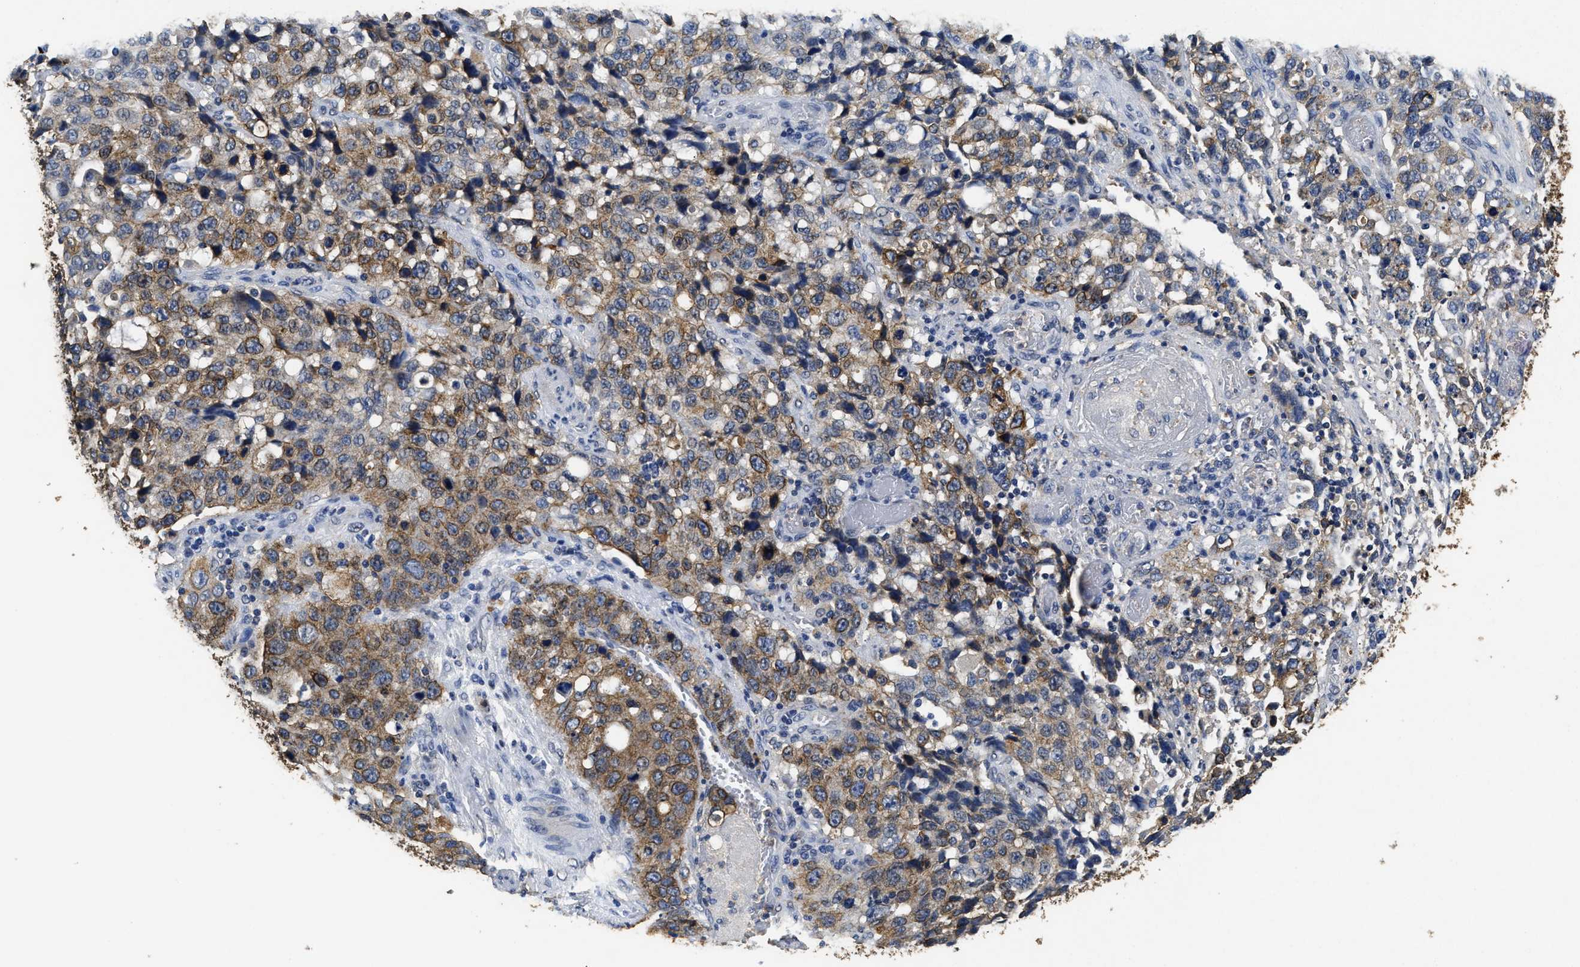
{"staining": {"intensity": "moderate", "quantity": "25%-75%", "location": "cytoplasmic/membranous"}, "tissue": "stomach cancer", "cell_type": "Tumor cells", "image_type": "cancer", "snomed": [{"axis": "morphology", "description": "Normal tissue, NOS"}, {"axis": "morphology", "description": "Adenocarcinoma, NOS"}, {"axis": "topography", "description": "Stomach"}], "caption": "An image of human stomach cancer (adenocarcinoma) stained for a protein shows moderate cytoplasmic/membranous brown staining in tumor cells.", "gene": "CTNNA1", "patient": {"sex": "male", "age": 48}}